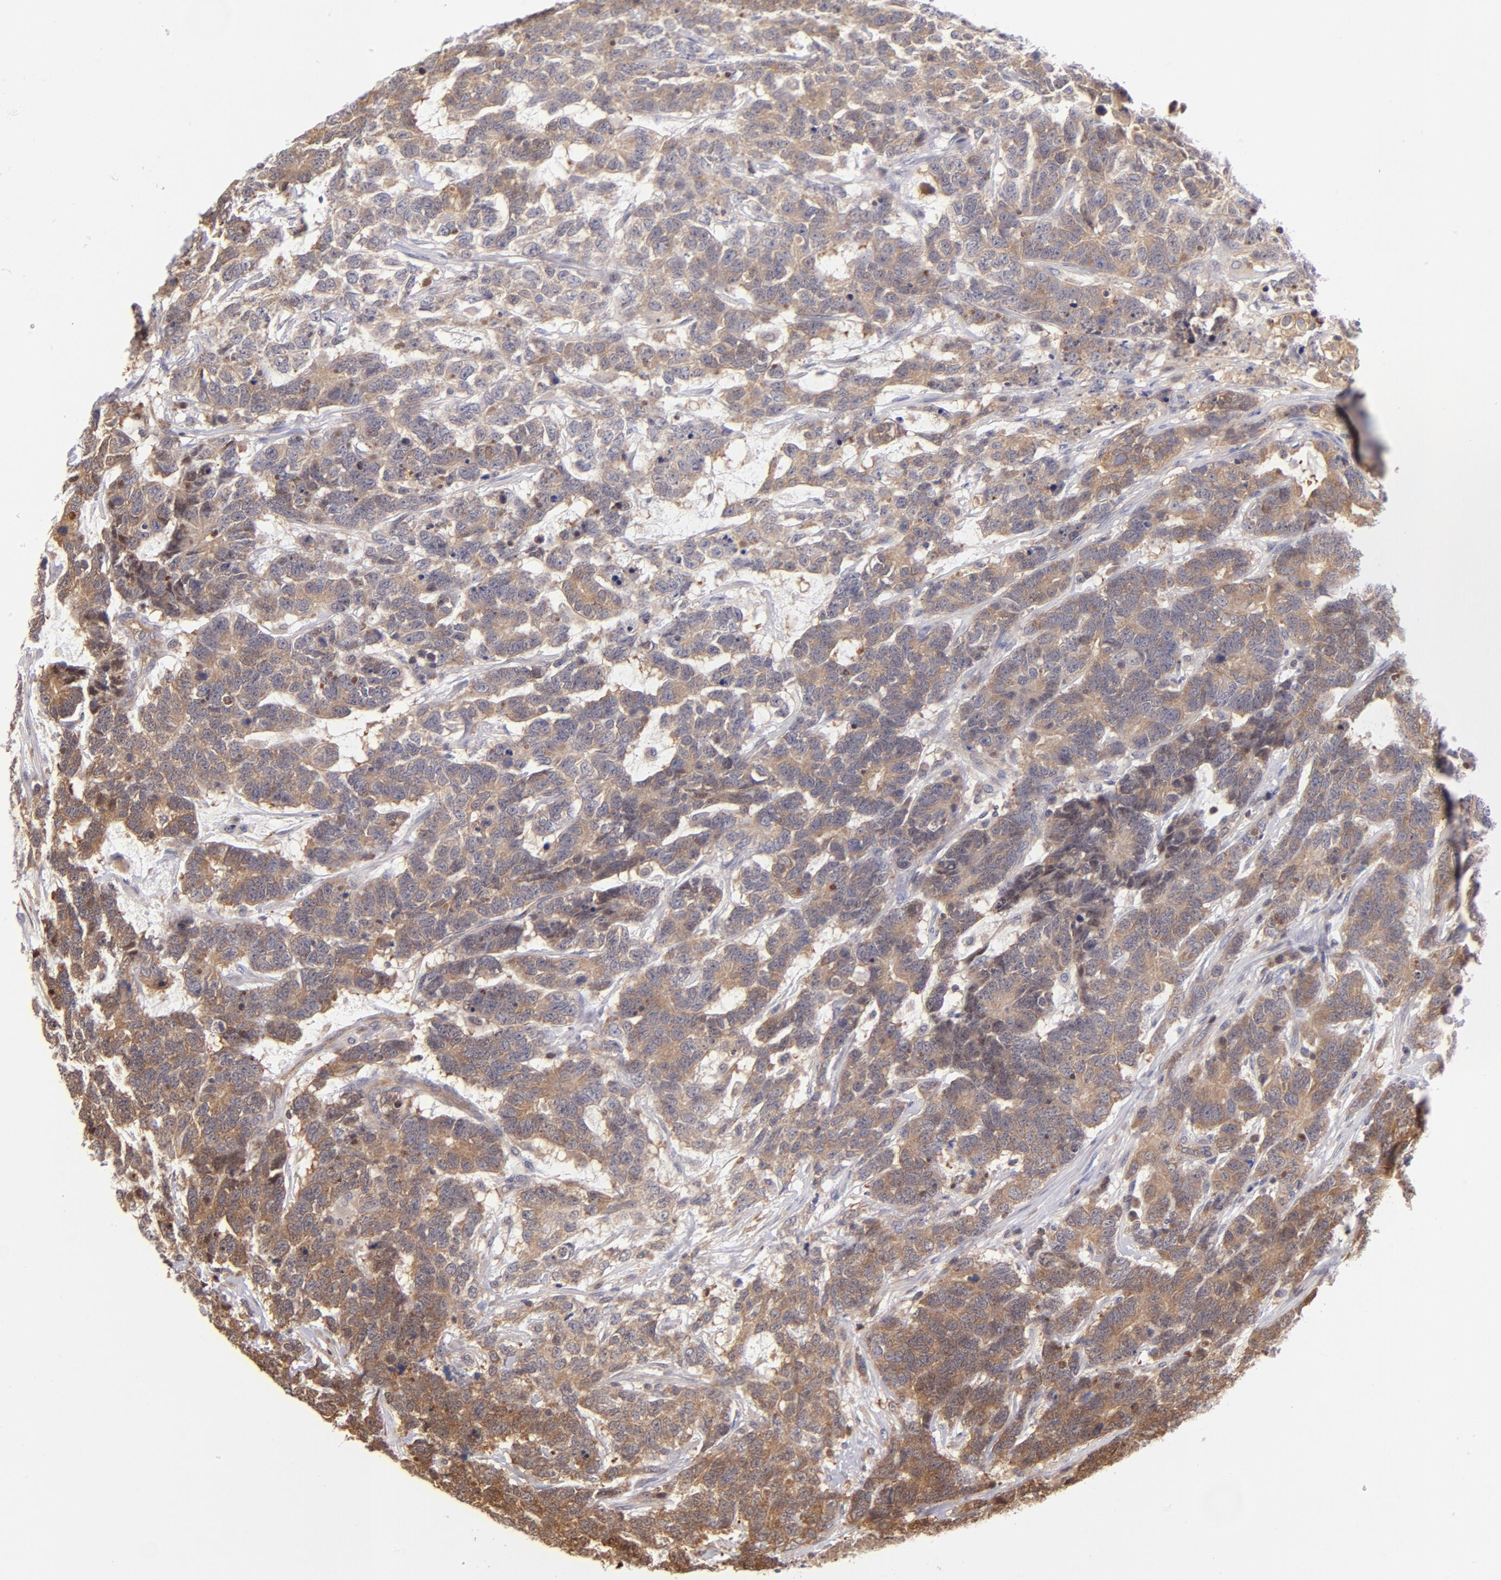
{"staining": {"intensity": "weak", "quantity": ">75%", "location": "cytoplasmic/membranous"}, "tissue": "testis cancer", "cell_type": "Tumor cells", "image_type": "cancer", "snomed": [{"axis": "morphology", "description": "Carcinoma, Embryonal, NOS"}, {"axis": "topography", "description": "Testis"}], "caption": "Brown immunohistochemical staining in testis cancer (embryonal carcinoma) displays weak cytoplasmic/membranous staining in about >75% of tumor cells. Using DAB (brown) and hematoxylin (blue) stains, captured at high magnification using brightfield microscopy.", "gene": "YWHAB", "patient": {"sex": "male", "age": 26}}